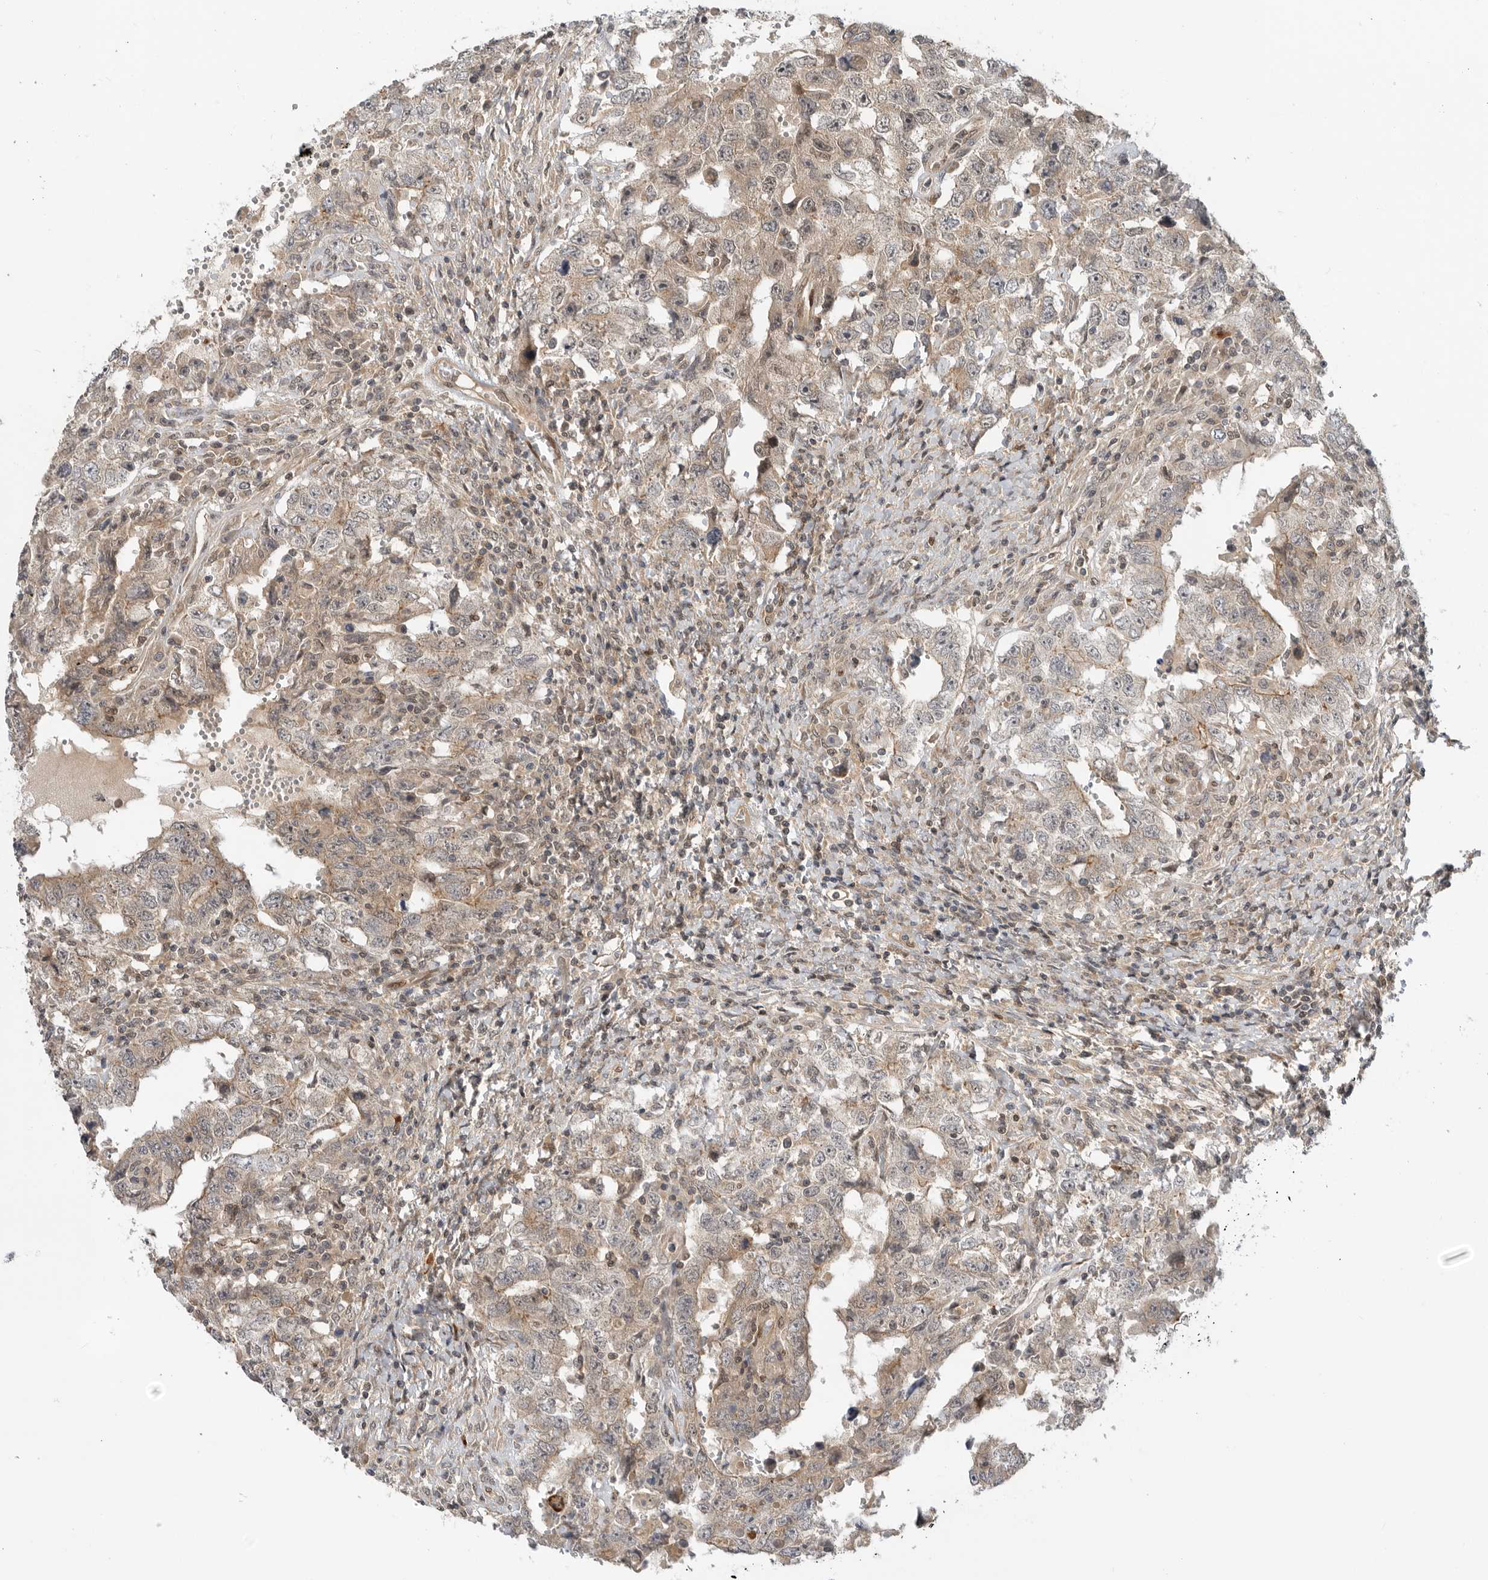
{"staining": {"intensity": "weak", "quantity": "25%-75%", "location": "cytoplasmic/membranous"}, "tissue": "testis cancer", "cell_type": "Tumor cells", "image_type": "cancer", "snomed": [{"axis": "morphology", "description": "Carcinoma, Embryonal, NOS"}, {"axis": "topography", "description": "Testis"}], "caption": "Tumor cells reveal weak cytoplasmic/membranous expression in about 25%-75% of cells in testis cancer (embryonal carcinoma).", "gene": "DCAF8", "patient": {"sex": "male", "age": 26}}